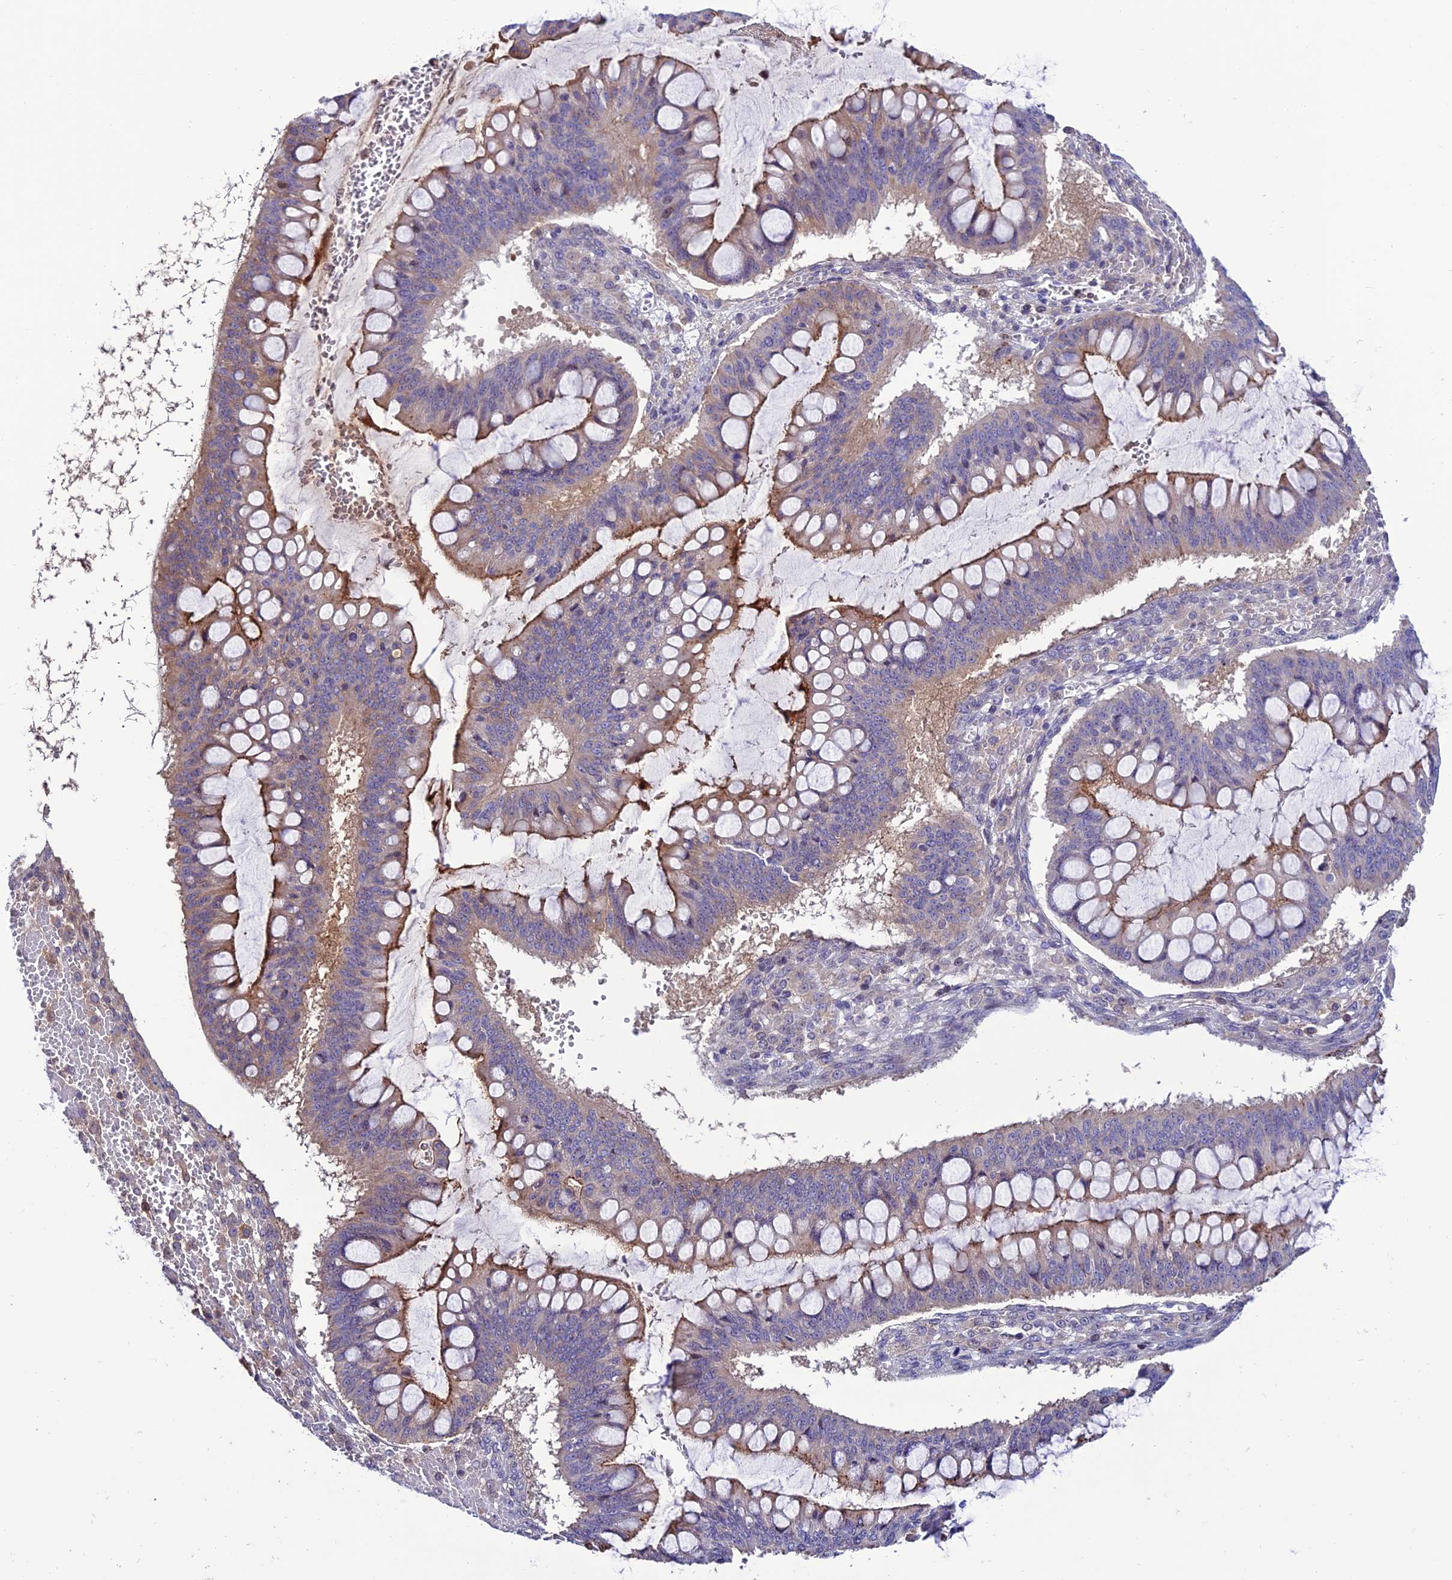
{"staining": {"intensity": "weak", "quantity": "25%-75%", "location": "cytoplasmic/membranous"}, "tissue": "ovarian cancer", "cell_type": "Tumor cells", "image_type": "cancer", "snomed": [{"axis": "morphology", "description": "Cystadenocarcinoma, mucinous, NOS"}, {"axis": "topography", "description": "Ovary"}], "caption": "There is low levels of weak cytoplasmic/membranous staining in tumor cells of ovarian cancer, as demonstrated by immunohistochemical staining (brown color).", "gene": "ARHGEF18", "patient": {"sex": "female", "age": 73}}